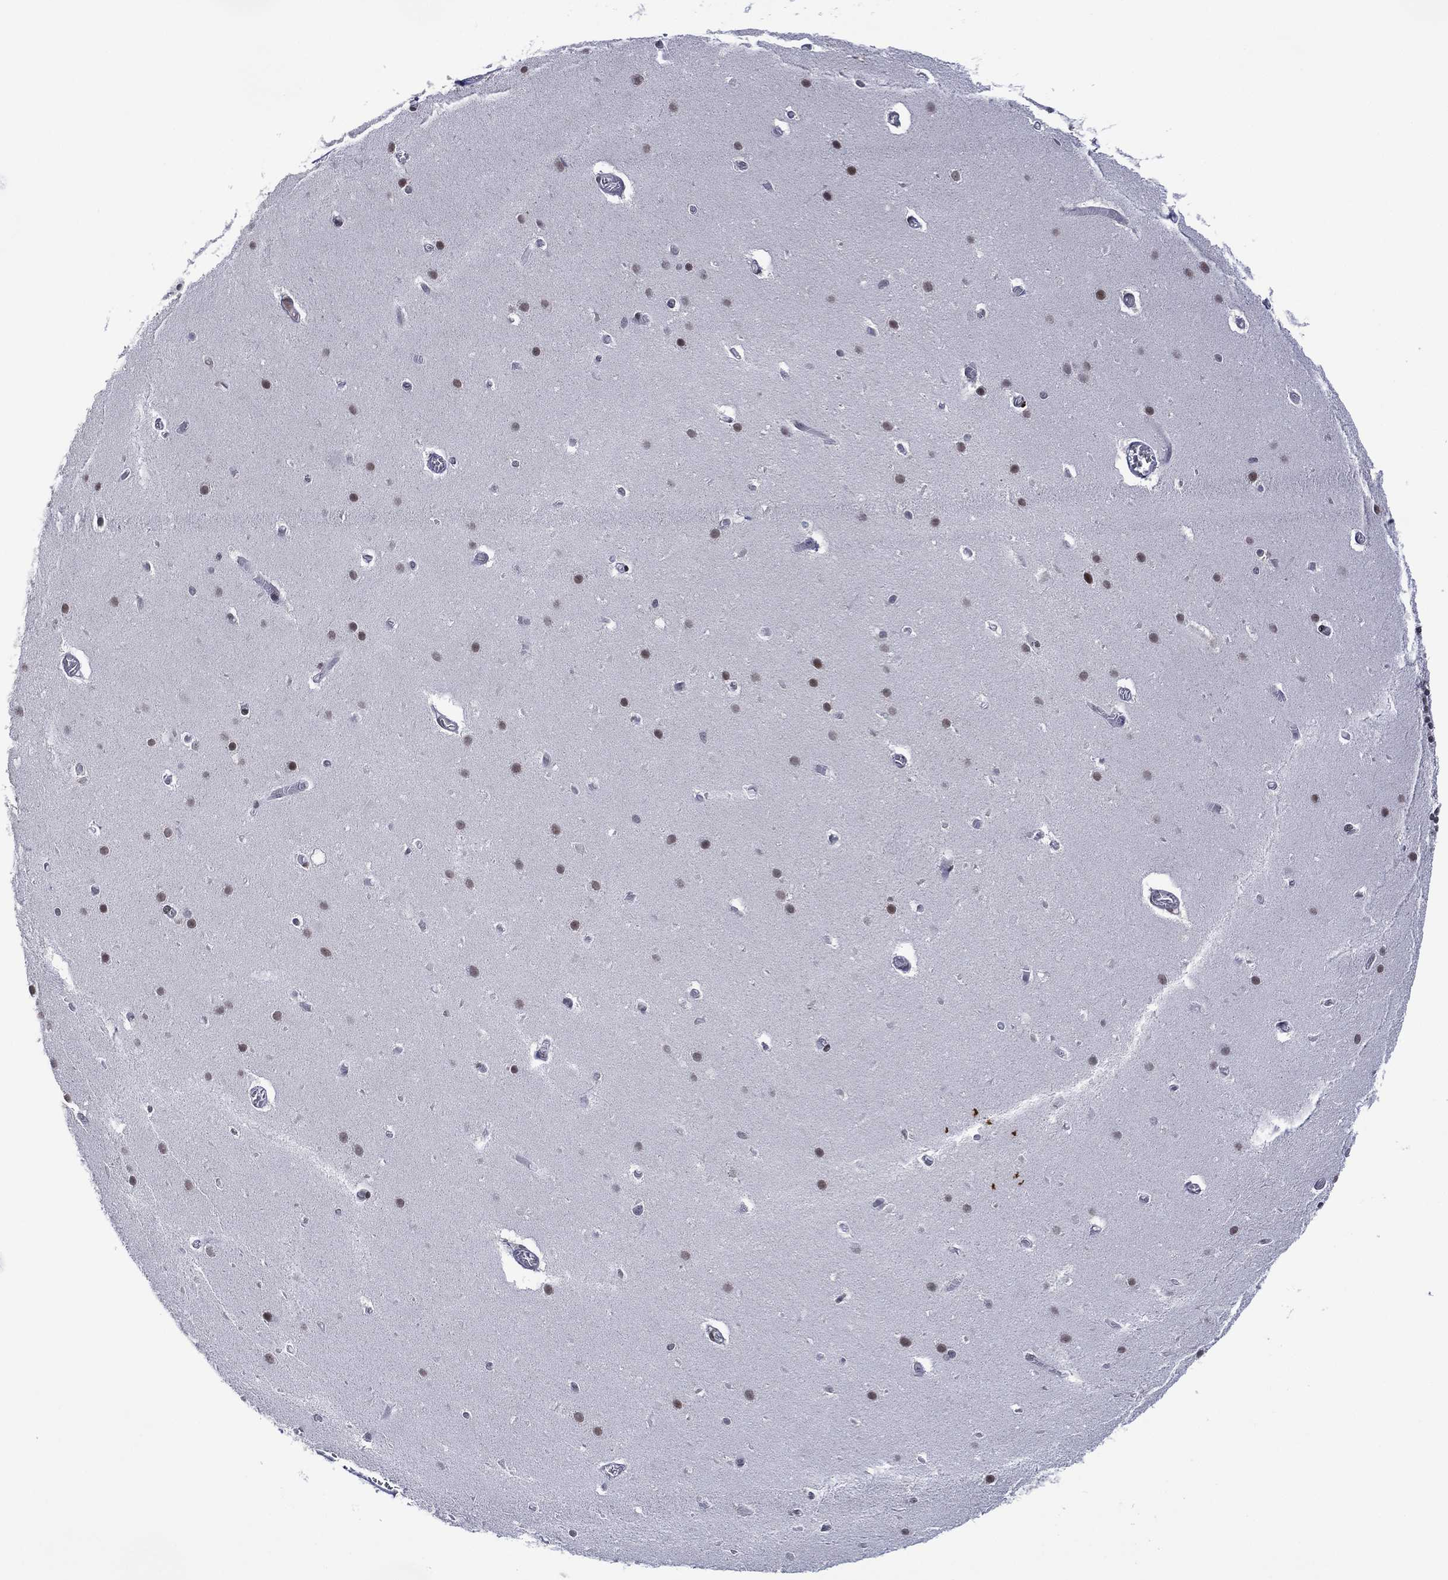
{"staining": {"intensity": "negative", "quantity": "none", "location": "none"}, "tissue": "cerebellum", "cell_type": "Cells in granular layer", "image_type": "normal", "snomed": [{"axis": "morphology", "description": "Normal tissue, NOS"}, {"axis": "topography", "description": "Cerebellum"}], "caption": "Immunohistochemistry of unremarkable human cerebellum shows no expression in cells in granular layer. (DAB IHC with hematoxylin counter stain).", "gene": "DPP4", "patient": {"sex": "male", "age": 70}}